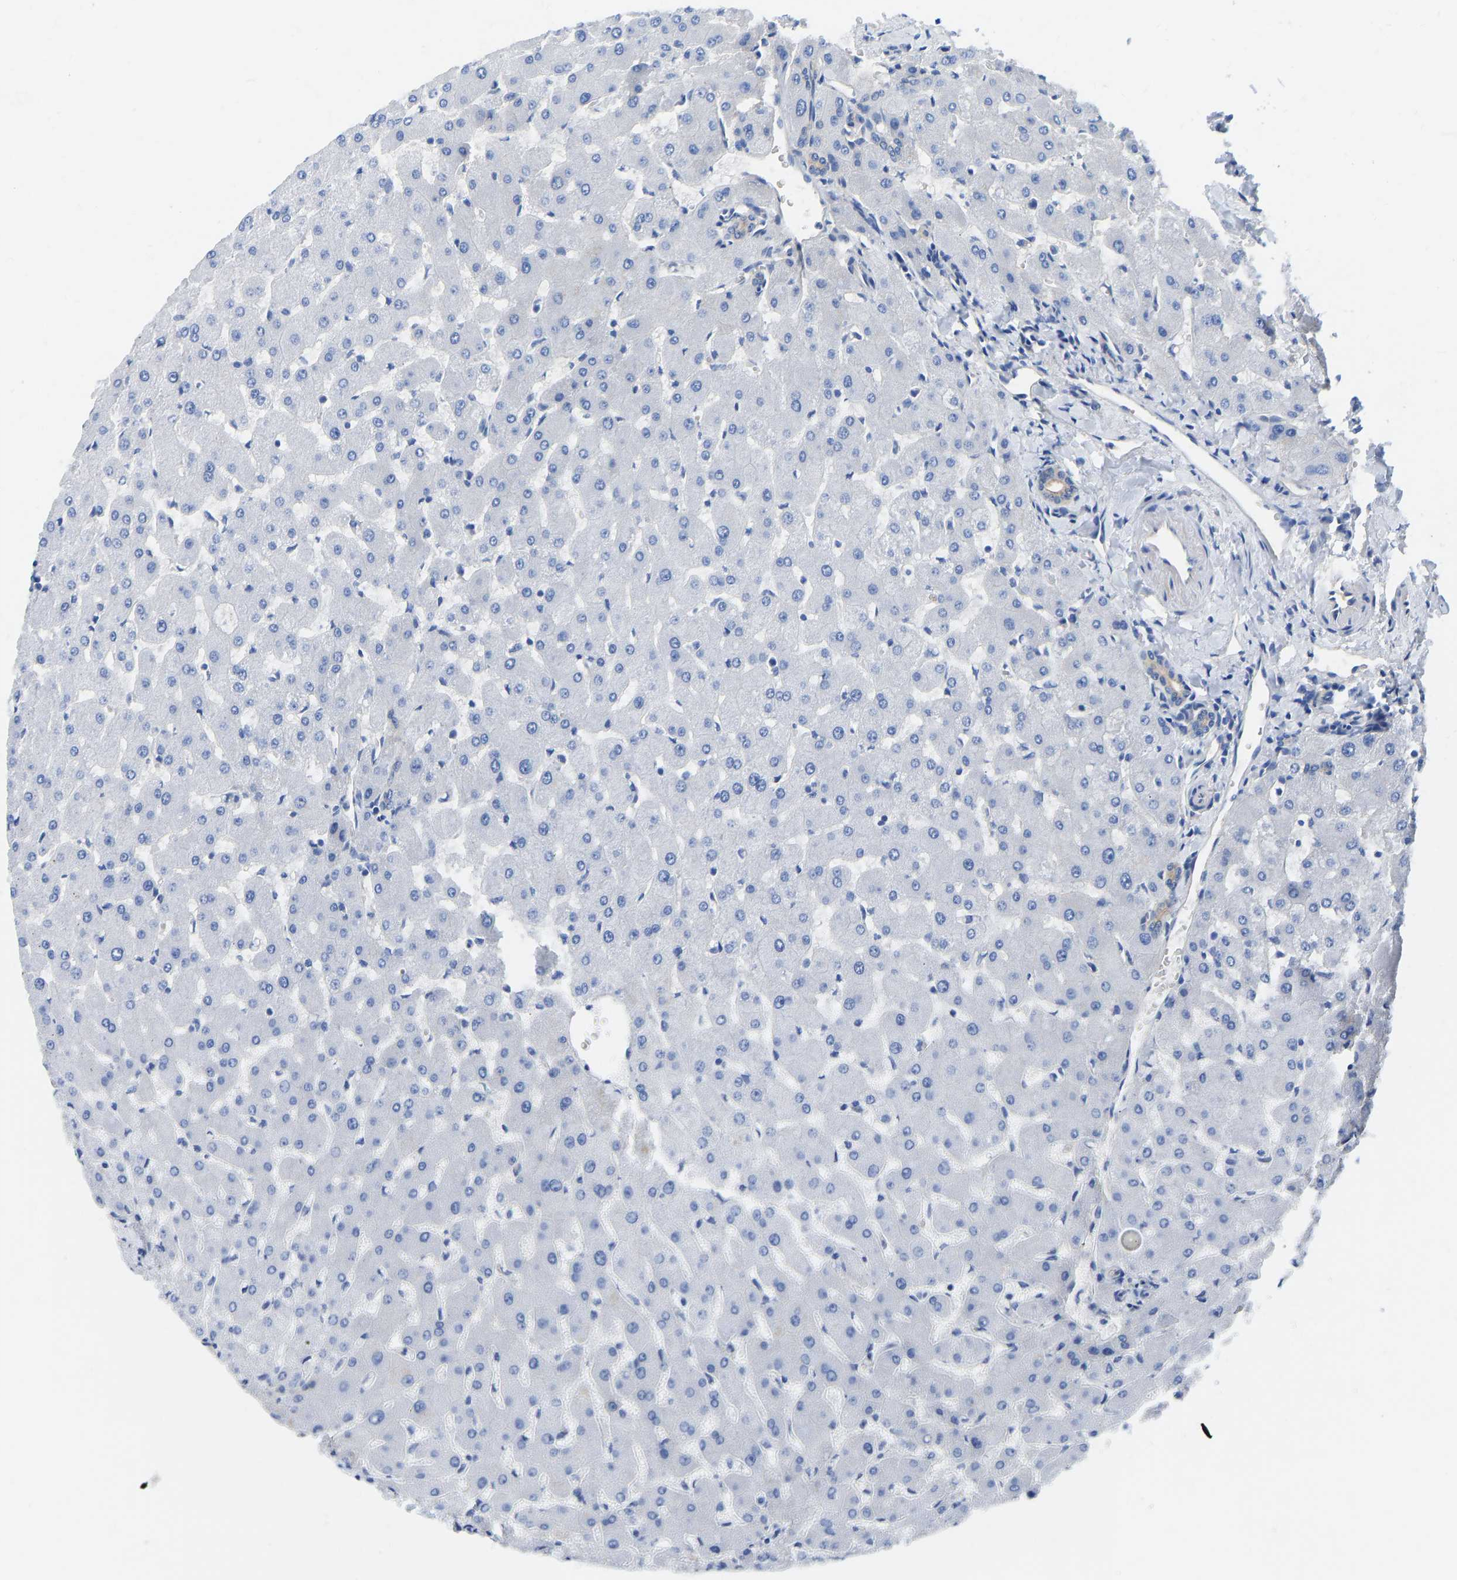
{"staining": {"intensity": "weak", "quantity": "25%-75%", "location": "cytoplasmic/membranous"}, "tissue": "liver", "cell_type": "Cholangiocytes", "image_type": "normal", "snomed": [{"axis": "morphology", "description": "Normal tissue, NOS"}, {"axis": "topography", "description": "Liver"}], "caption": "Weak cytoplasmic/membranous expression for a protein is present in approximately 25%-75% of cholangiocytes of normal liver using immunohistochemistry.", "gene": "CHAD", "patient": {"sex": "female", "age": 63}}